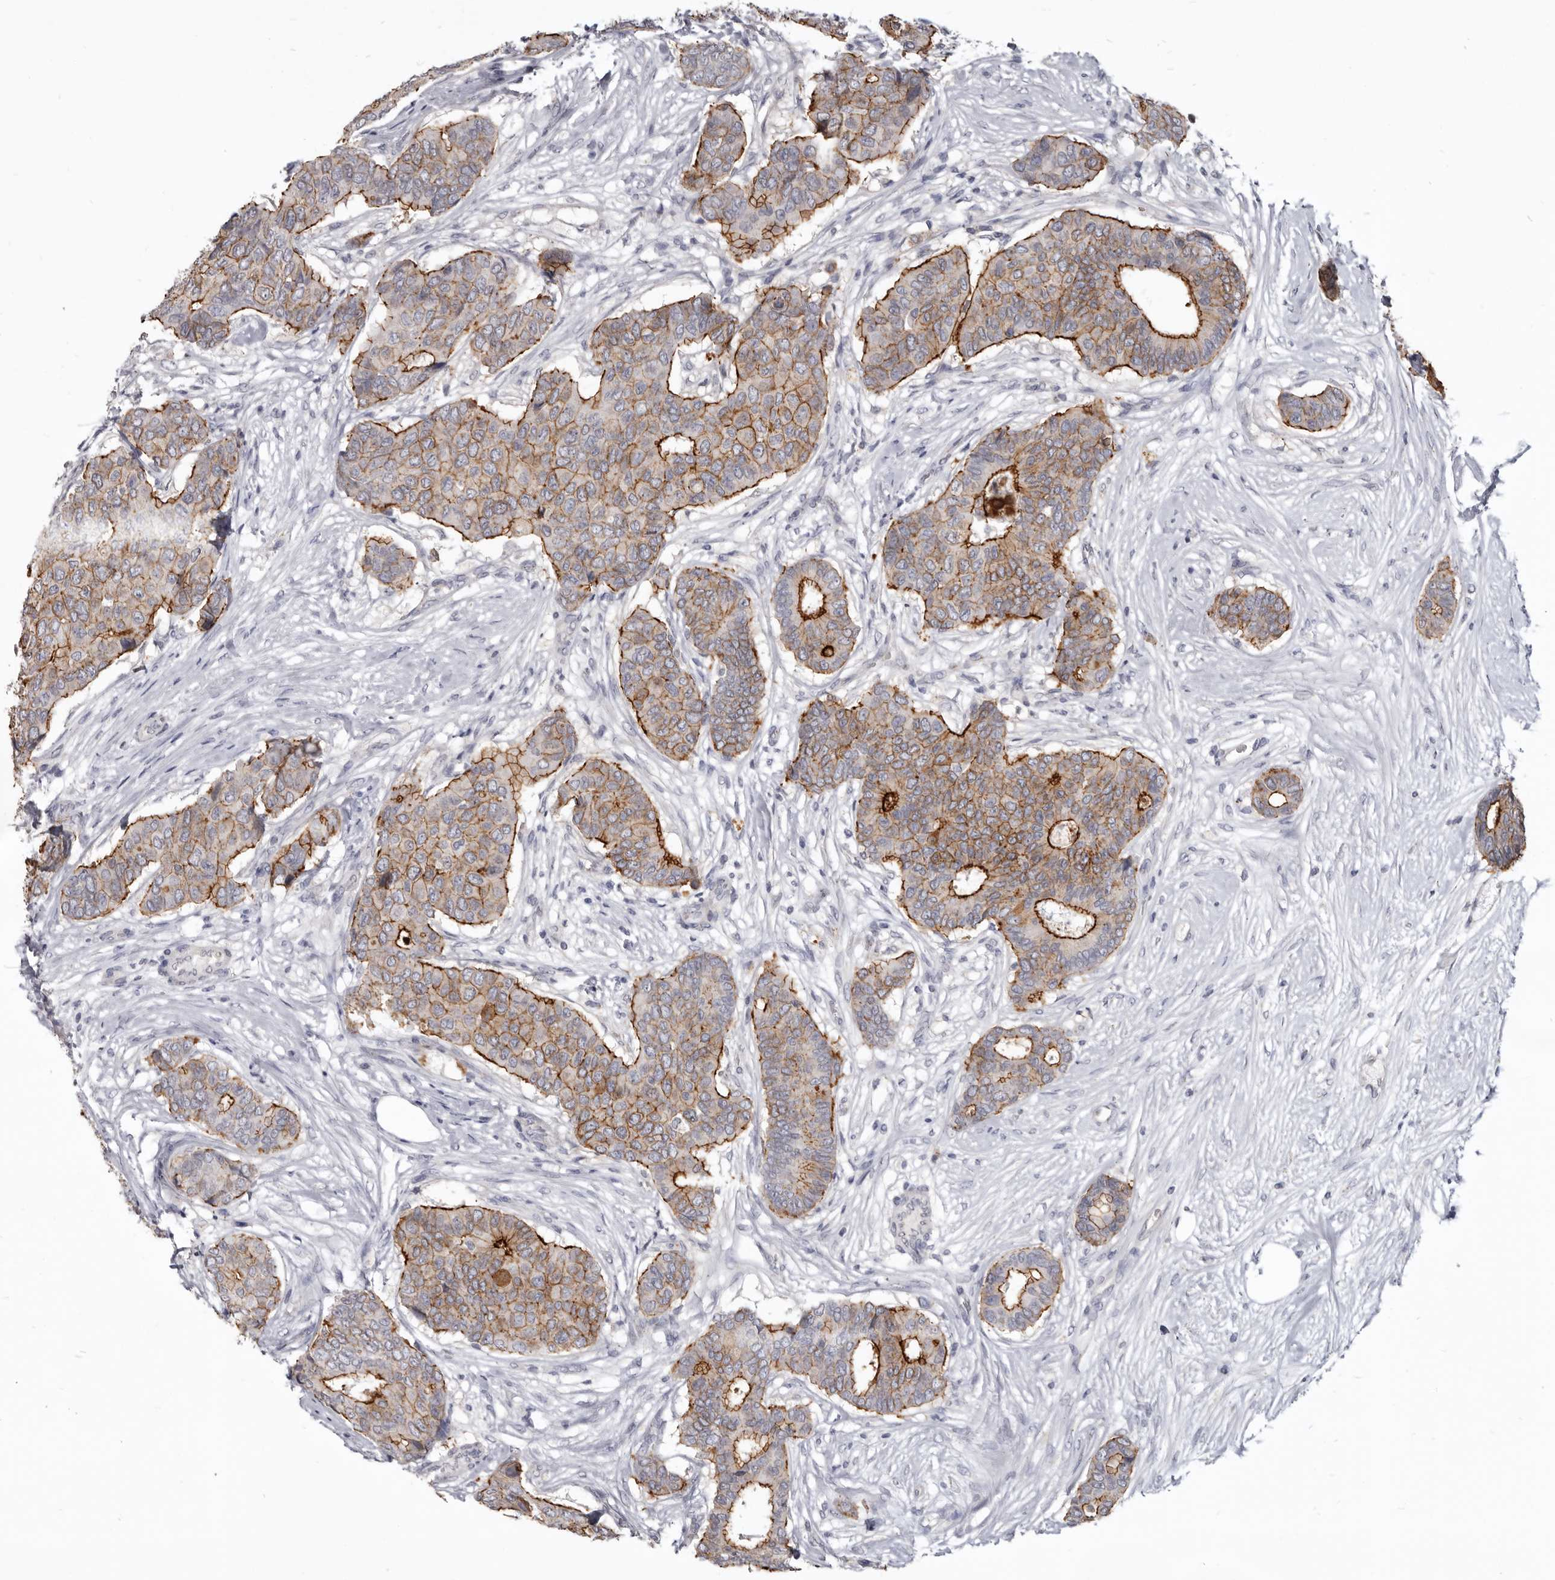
{"staining": {"intensity": "strong", "quantity": ">75%", "location": "cytoplasmic/membranous"}, "tissue": "breast cancer", "cell_type": "Tumor cells", "image_type": "cancer", "snomed": [{"axis": "morphology", "description": "Duct carcinoma"}, {"axis": "topography", "description": "Breast"}], "caption": "This is an image of immunohistochemistry (IHC) staining of breast cancer (infiltrating ductal carcinoma), which shows strong expression in the cytoplasmic/membranous of tumor cells.", "gene": "CGN", "patient": {"sex": "female", "age": 75}}